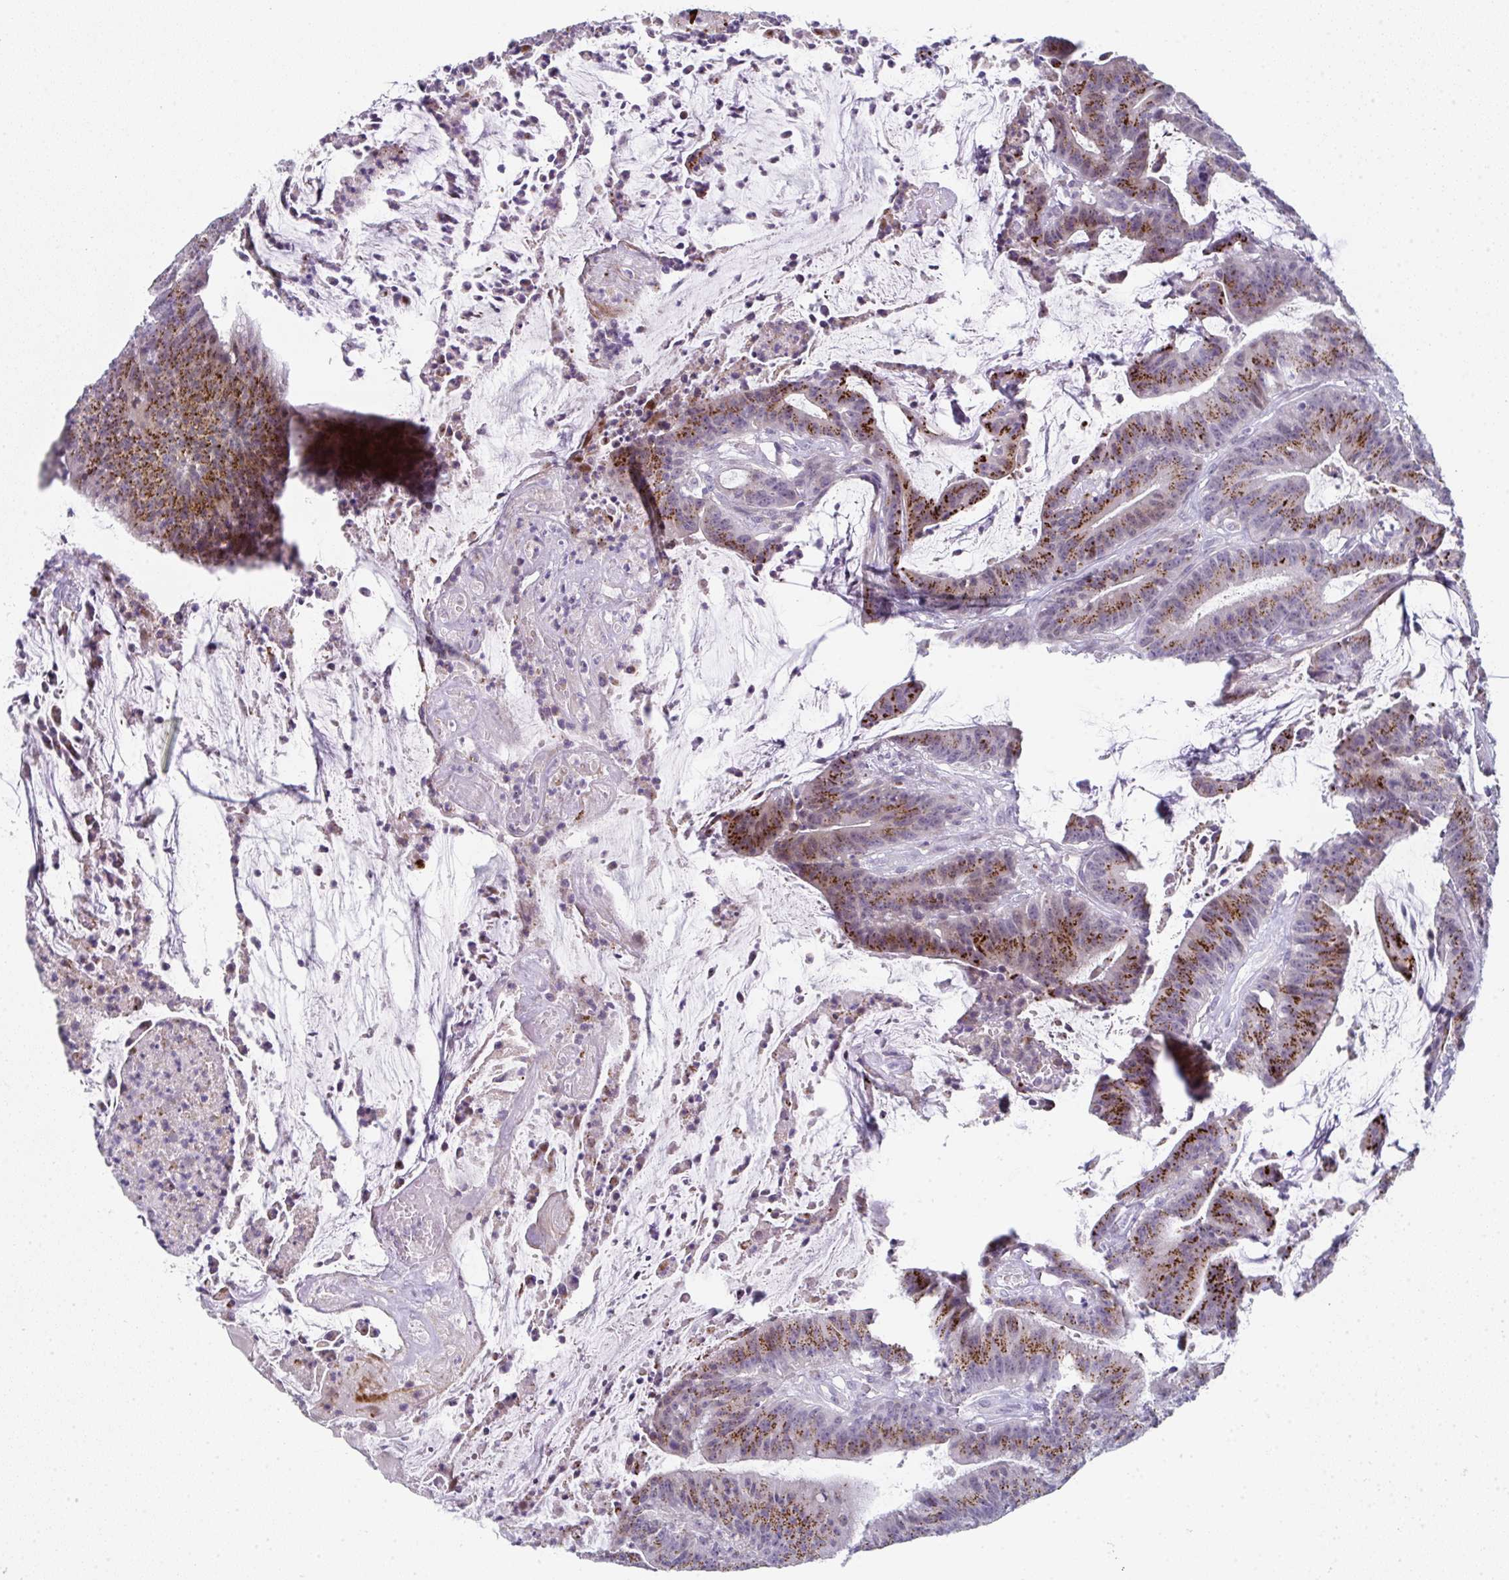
{"staining": {"intensity": "strong", "quantity": ">75%", "location": "cytoplasmic/membranous"}, "tissue": "colorectal cancer", "cell_type": "Tumor cells", "image_type": "cancer", "snomed": [{"axis": "morphology", "description": "Adenocarcinoma, NOS"}, {"axis": "topography", "description": "Colon"}], "caption": "Immunohistochemical staining of colorectal adenocarcinoma exhibits high levels of strong cytoplasmic/membranous staining in approximately >75% of tumor cells.", "gene": "A1CF", "patient": {"sex": "female", "age": 78}}